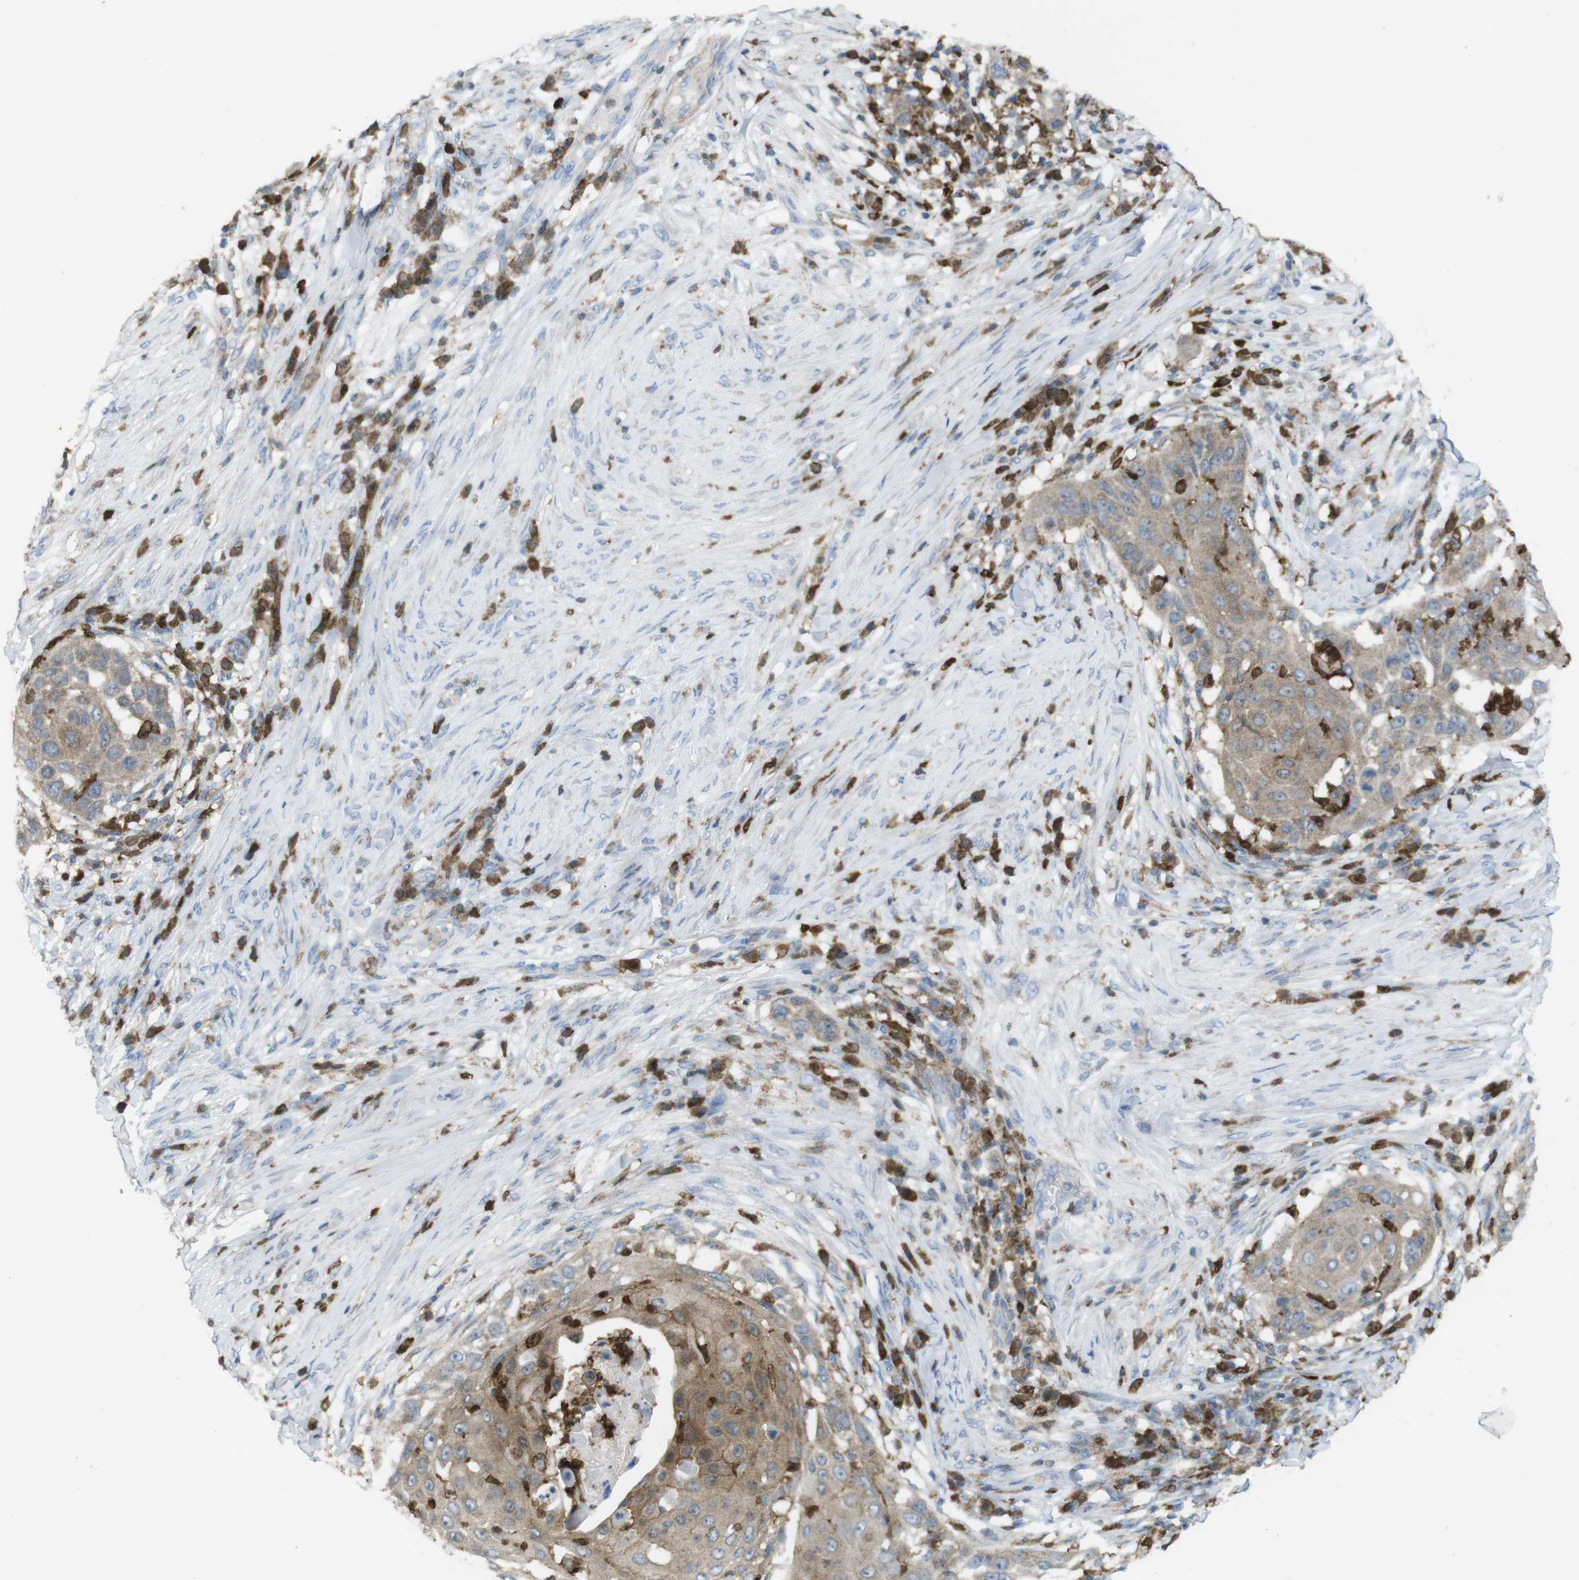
{"staining": {"intensity": "moderate", "quantity": ">75%", "location": "cytoplasmic/membranous"}, "tissue": "skin cancer", "cell_type": "Tumor cells", "image_type": "cancer", "snomed": [{"axis": "morphology", "description": "Squamous cell carcinoma, NOS"}, {"axis": "topography", "description": "Skin"}], "caption": "A histopathology image of human skin squamous cell carcinoma stained for a protein demonstrates moderate cytoplasmic/membranous brown staining in tumor cells. The staining was performed using DAB (3,3'-diaminobenzidine) to visualize the protein expression in brown, while the nuclei were stained in blue with hematoxylin (Magnification: 20x).", "gene": "PRKCD", "patient": {"sex": "female", "age": 44}}